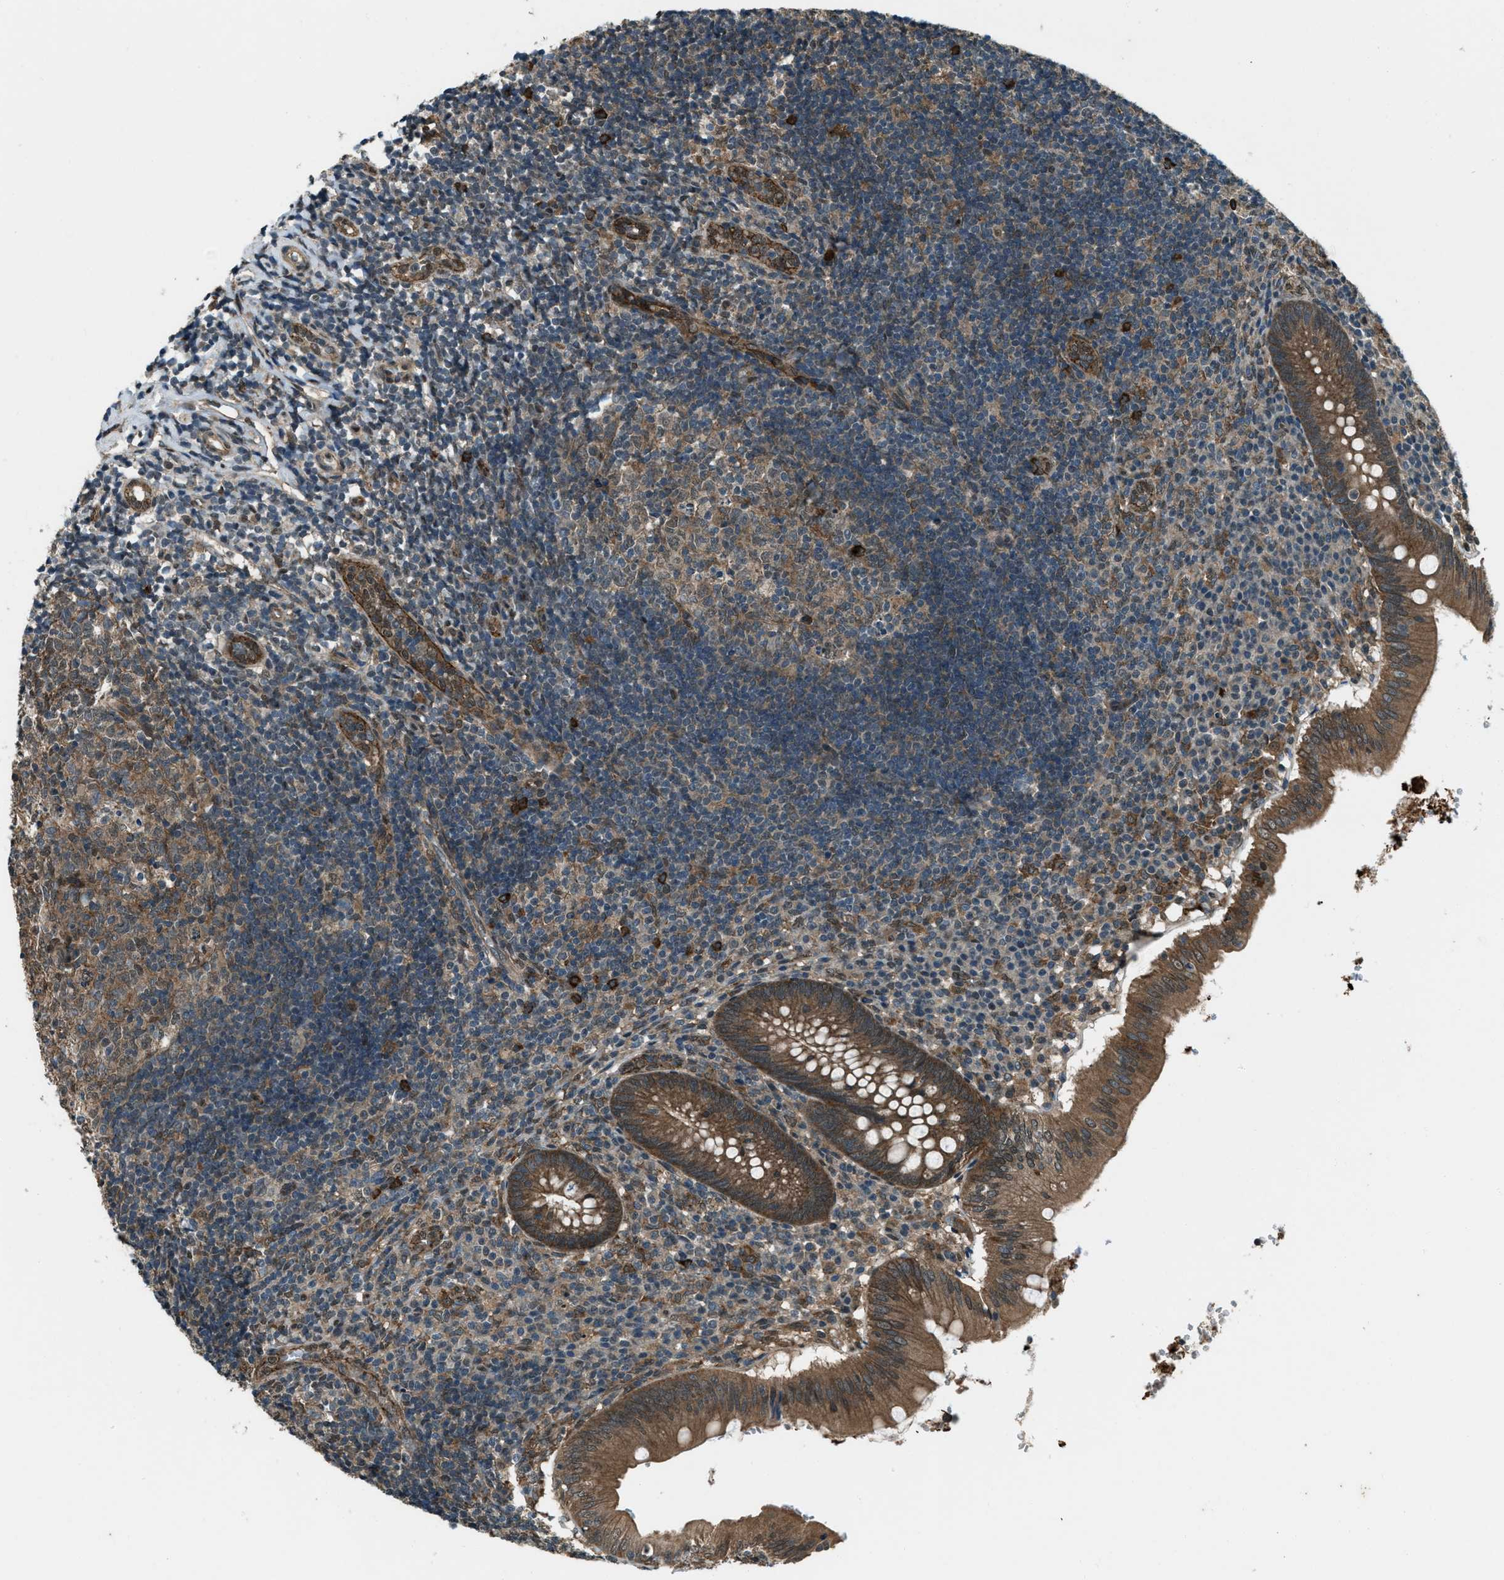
{"staining": {"intensity": "moderate", "quantity": ">75%", "location": "cytoplasmic/membranous"}, "tissue": "appendix", "cell_type": "Glandular cells", "image_type": "normal", "snomed": [{"axis": "morphology", "description": "Normal tissue, NOS"}, {"axis": "topography", "description": "Appendix"}], "caption": "DAB (3,3'-diaminobenzidine) immunohistochemical staining of normal appendix reveals moderate cytoplasmic/membranous protein positivity in about >75% of glandular cells.", "gene": "SVIL", "patient": {"sex": "male", "age": 8}}